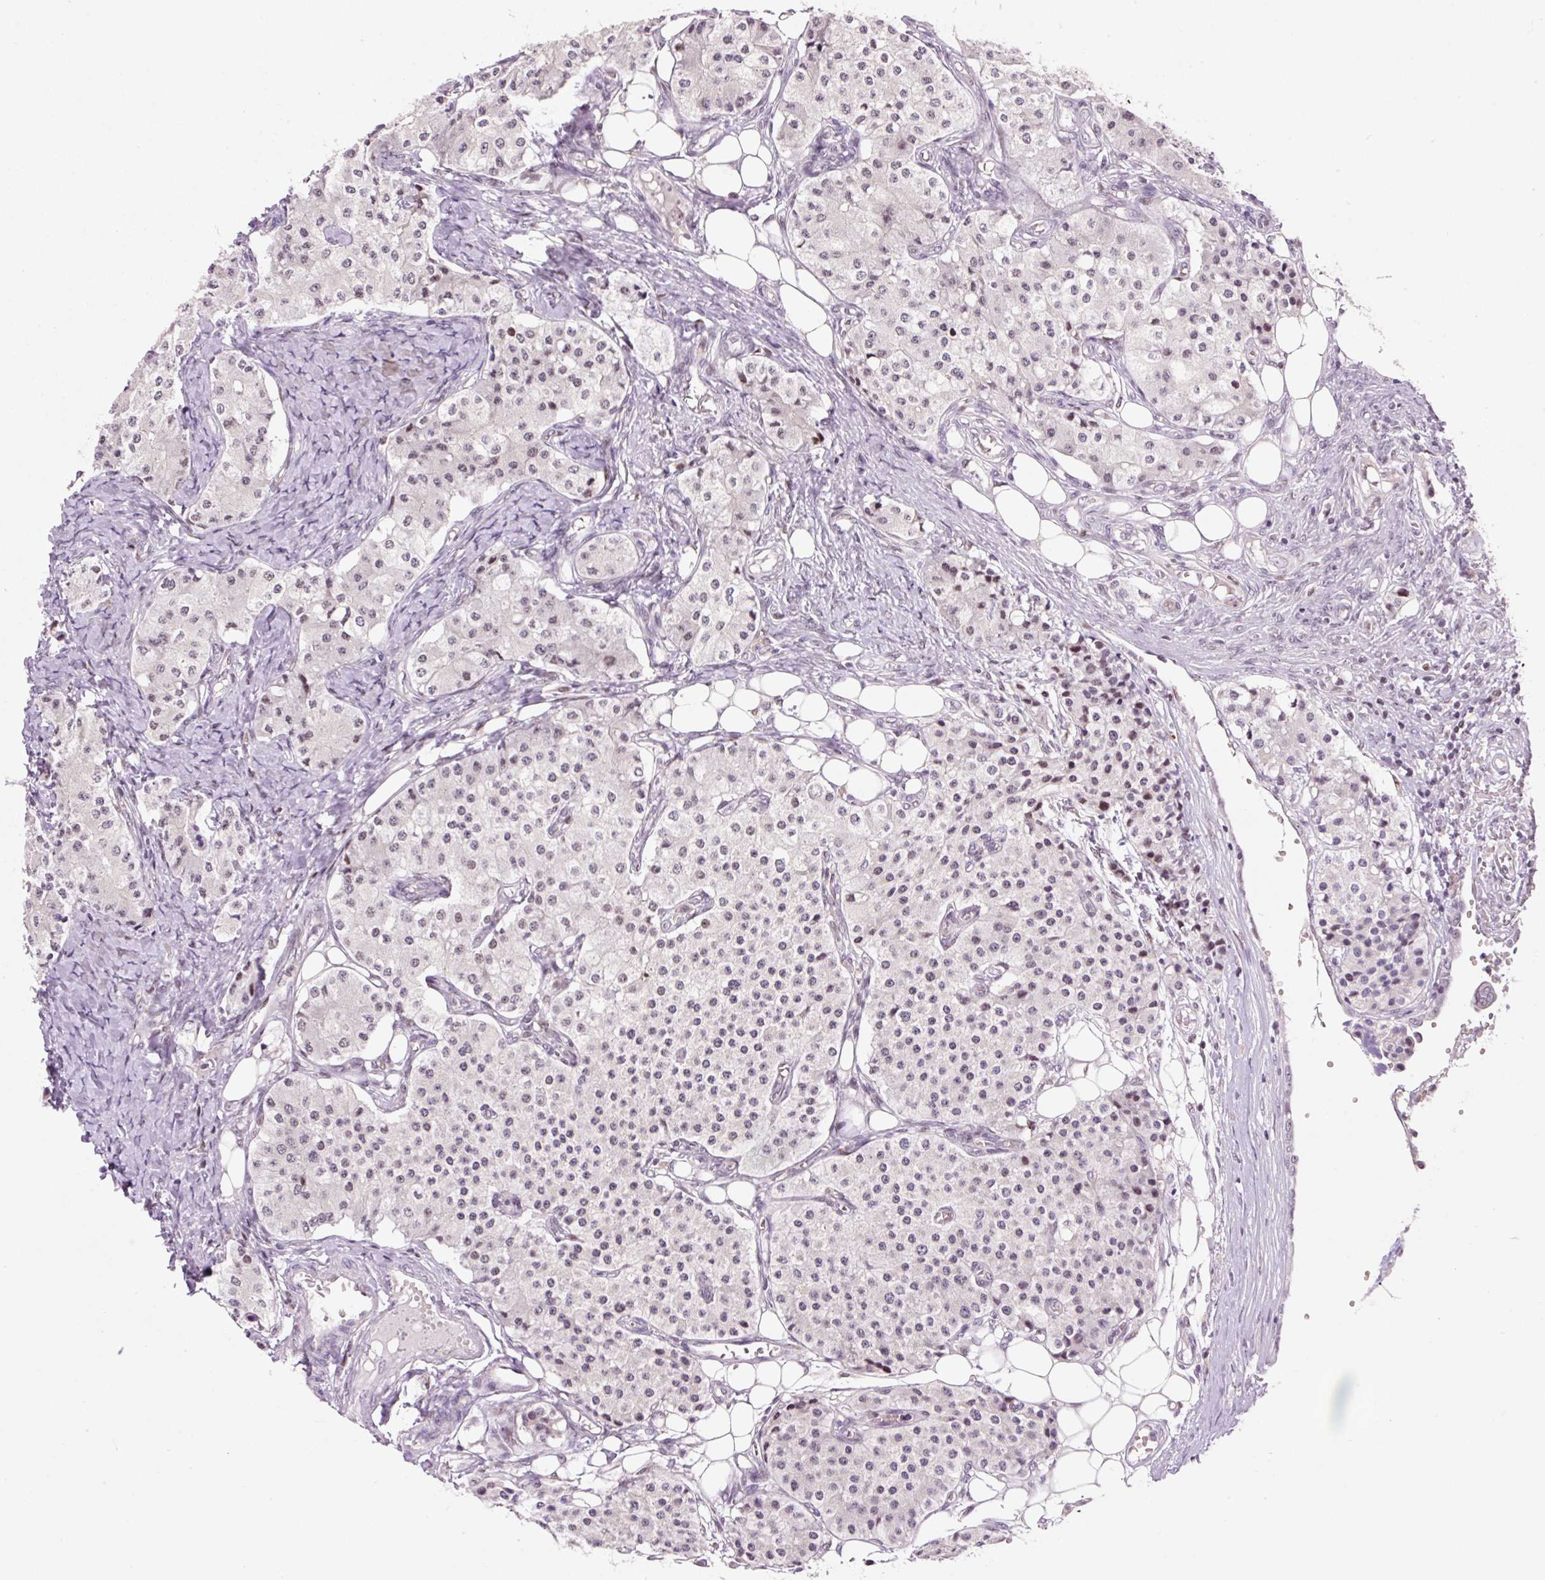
{"staining": {"intensity": "weak", "quantity": "<25%", "location": "nuclear"}, "tissue": "carcinoid", "cell_type": "Tumor cells", "image_type": "cancer", "snomed": [{"axis": "morphology", "description": "Carcinoid, malignant, NOS"}, {"axis": "topography", "description": "Colon"}], "caption": "High magnification brightfield microscopy of carcinoid (malignant) stained with DAB (brown) and counterstained with hematoxylin (blue): tumor cells show no significant staining.", "gene": "CCNL2", "patient": {"sex": "female", "age": 52}}